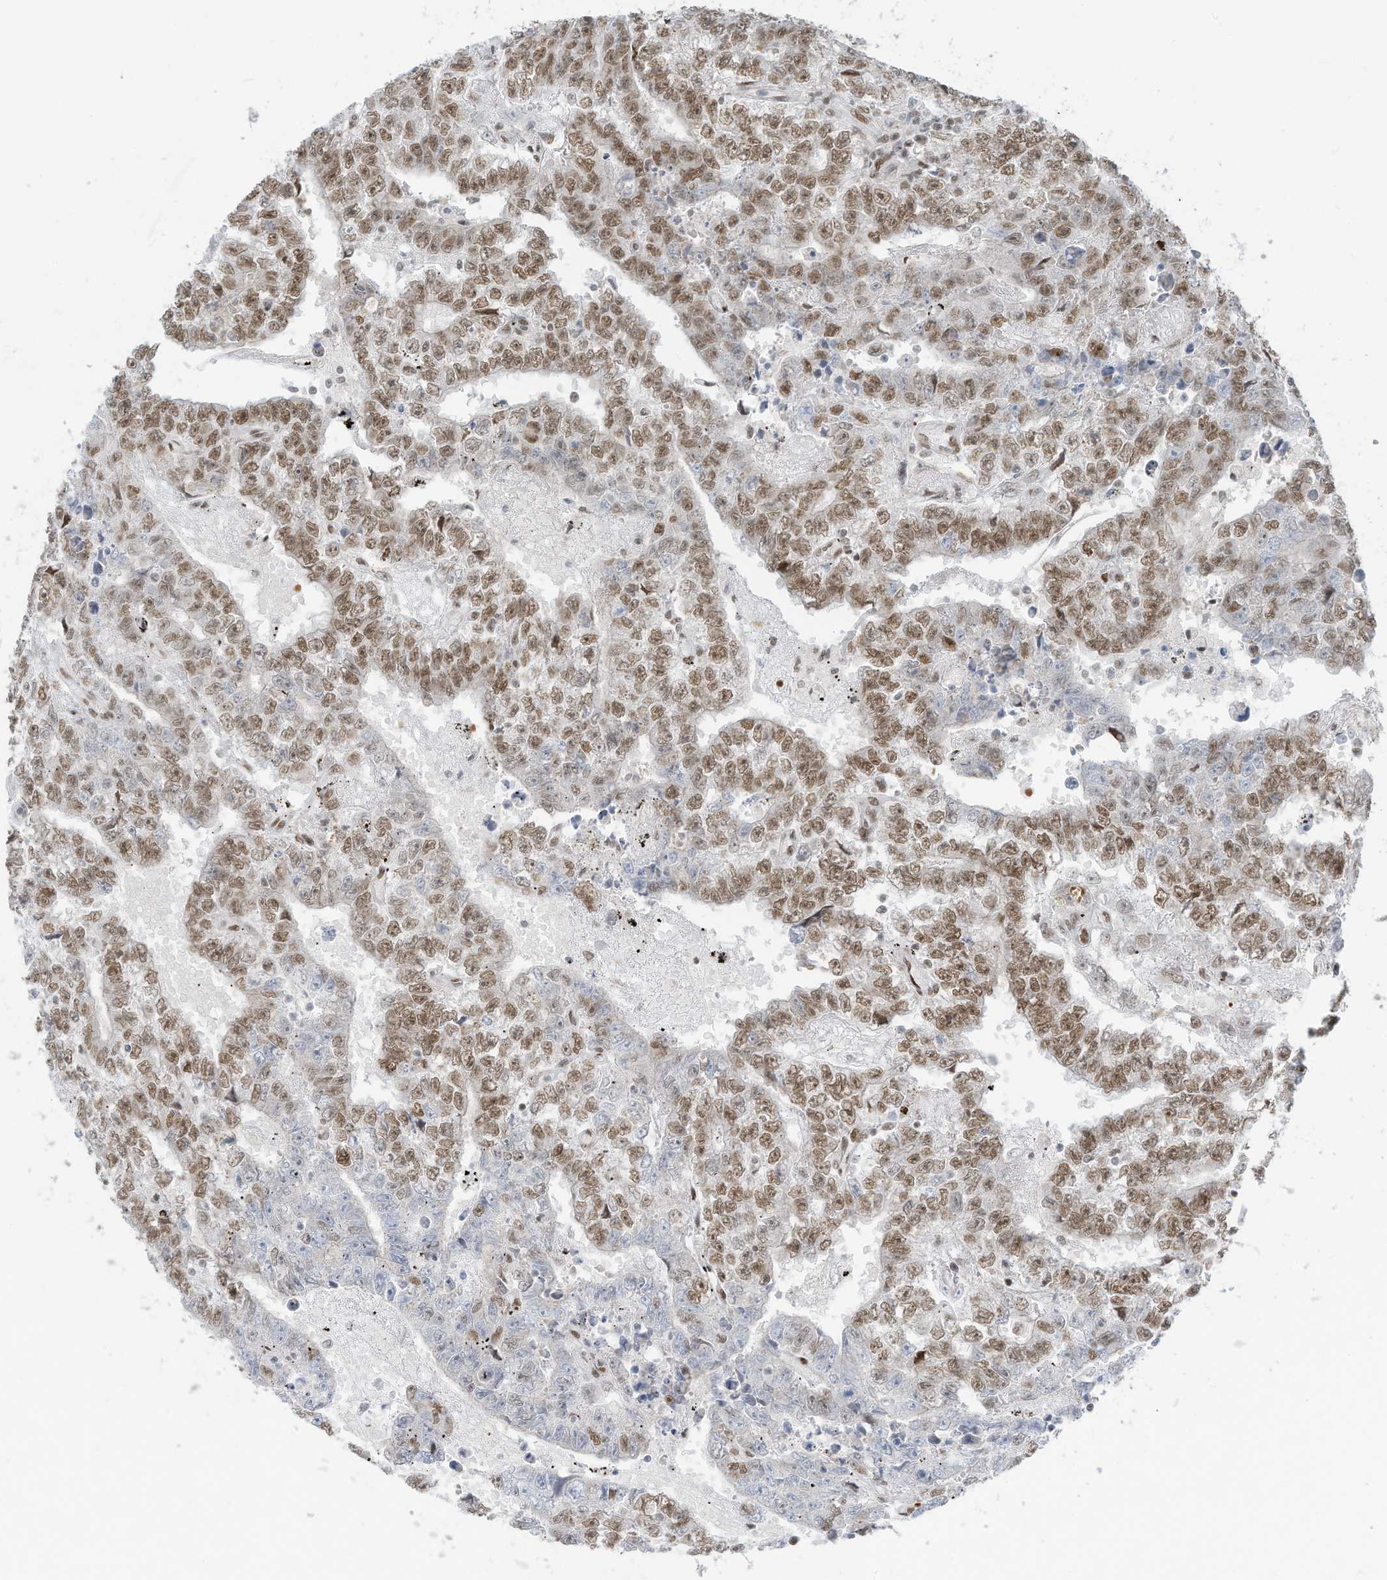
{"staining": {"intensity": "moderate", "quantity": ">75%", "location": "nuclear"}, "tissue": "testis cancer", "cell_type": "Tumor cells", "image_type": "cancer", "snomed": [{"axis": "morphology", "description": "Carcinoma, Embryonal, NOS"}, {"axis": "topography", "description": "Testis"}], "caption": "IHC of human testis embryonal carcinoma exhibits medium levels of moderate nuclear positivity in about >75% of tumor cells.", "gene": "ECT2L", "patient": {"sex": "male", "age": 25}}